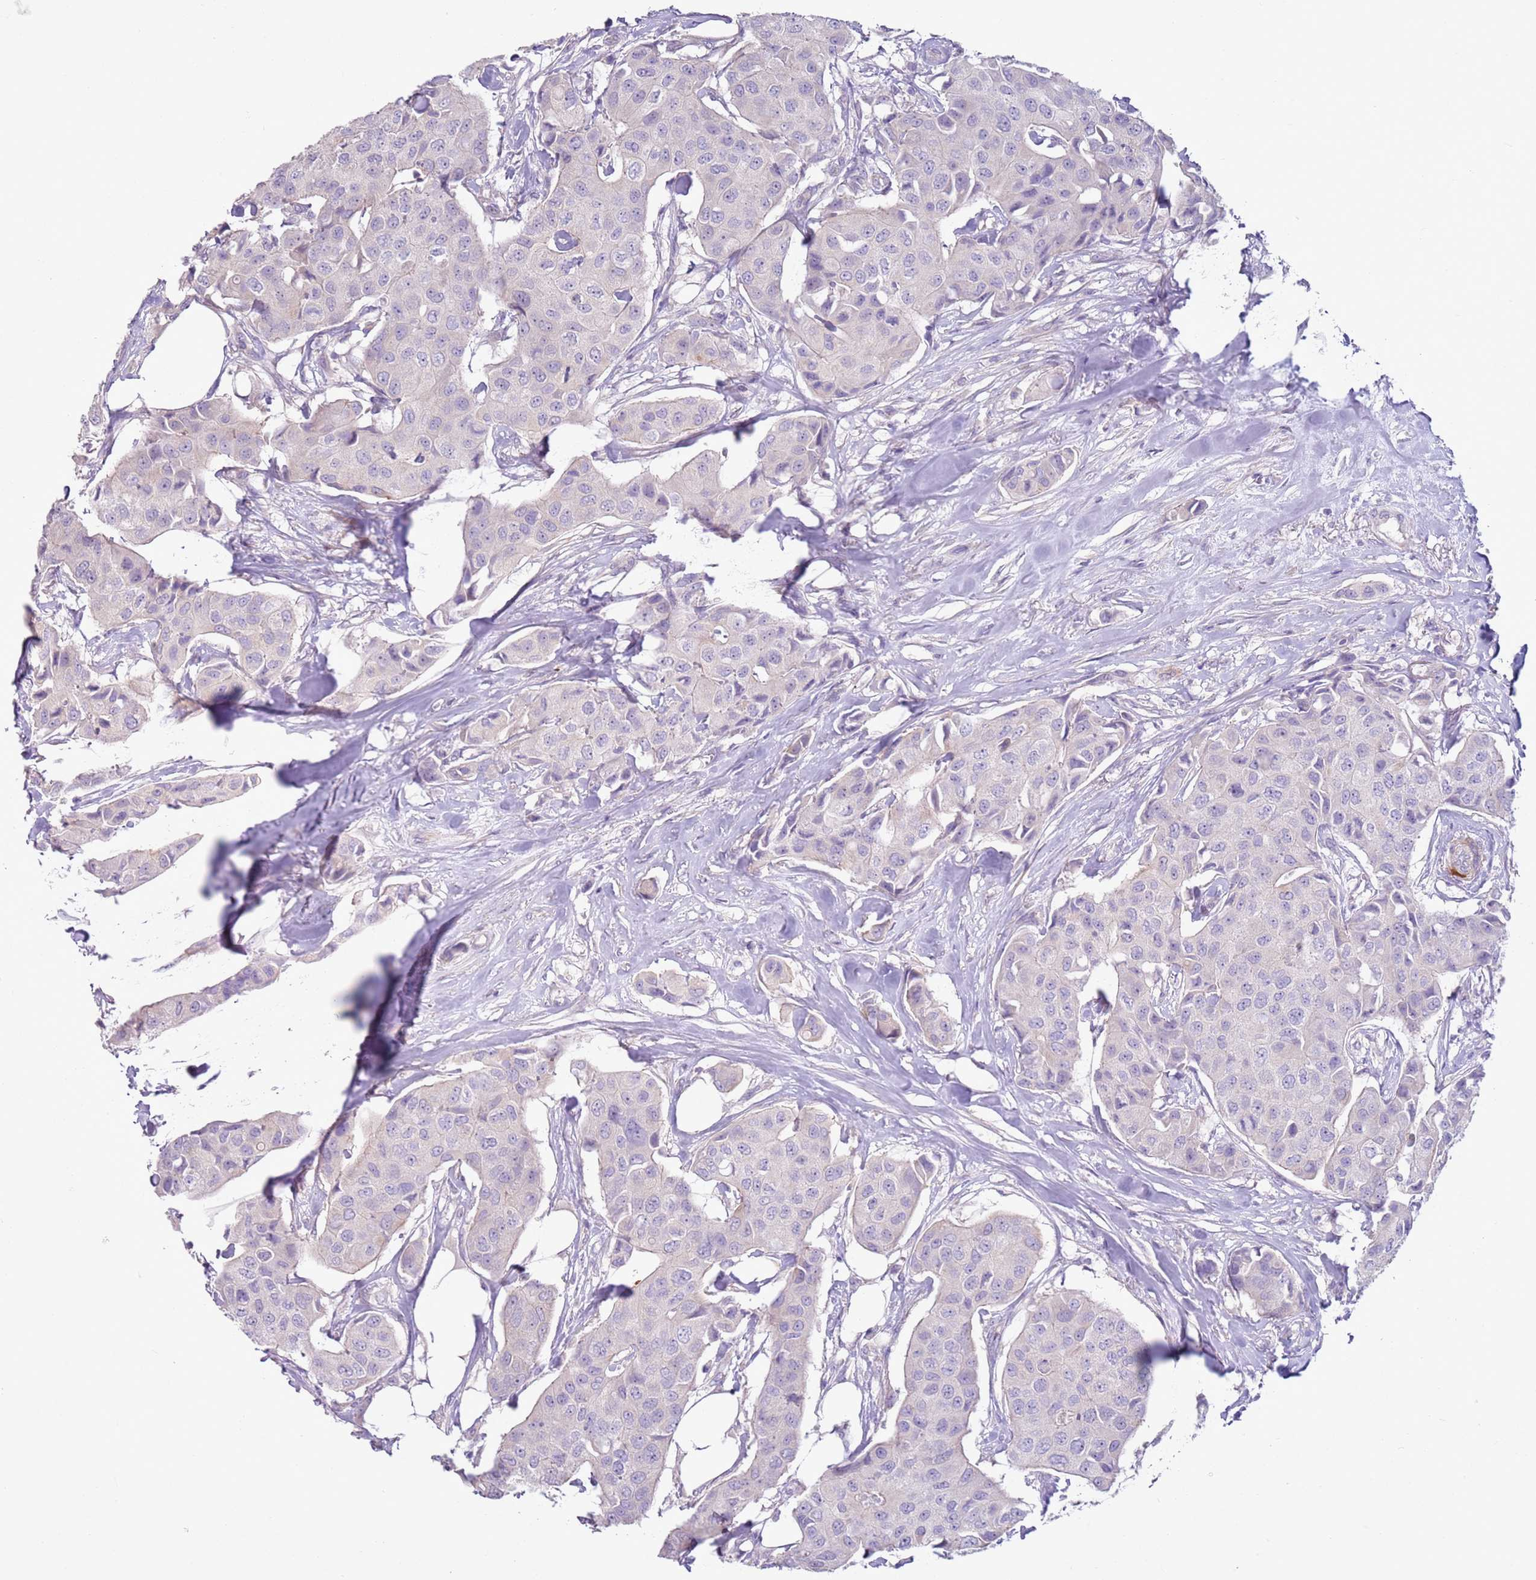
{"staining": {"intensity": "negative", "quantity": "none", "location": "none"}, "tissue": "breast cancer", "cell_type": "Tumor cells", "image_type": "cancer", "snomed": [{"axis": "morphology", "description": "Duct carcinoma"}, {"axis": "topography", "description": "Breast"}], "caption": "IHC histopathology image of human breast cancer stained for a protein (brown), which displays no staining in tumor cells.", "gene": "ZNF239", "patient": {"sex": "female", "age": 80}}